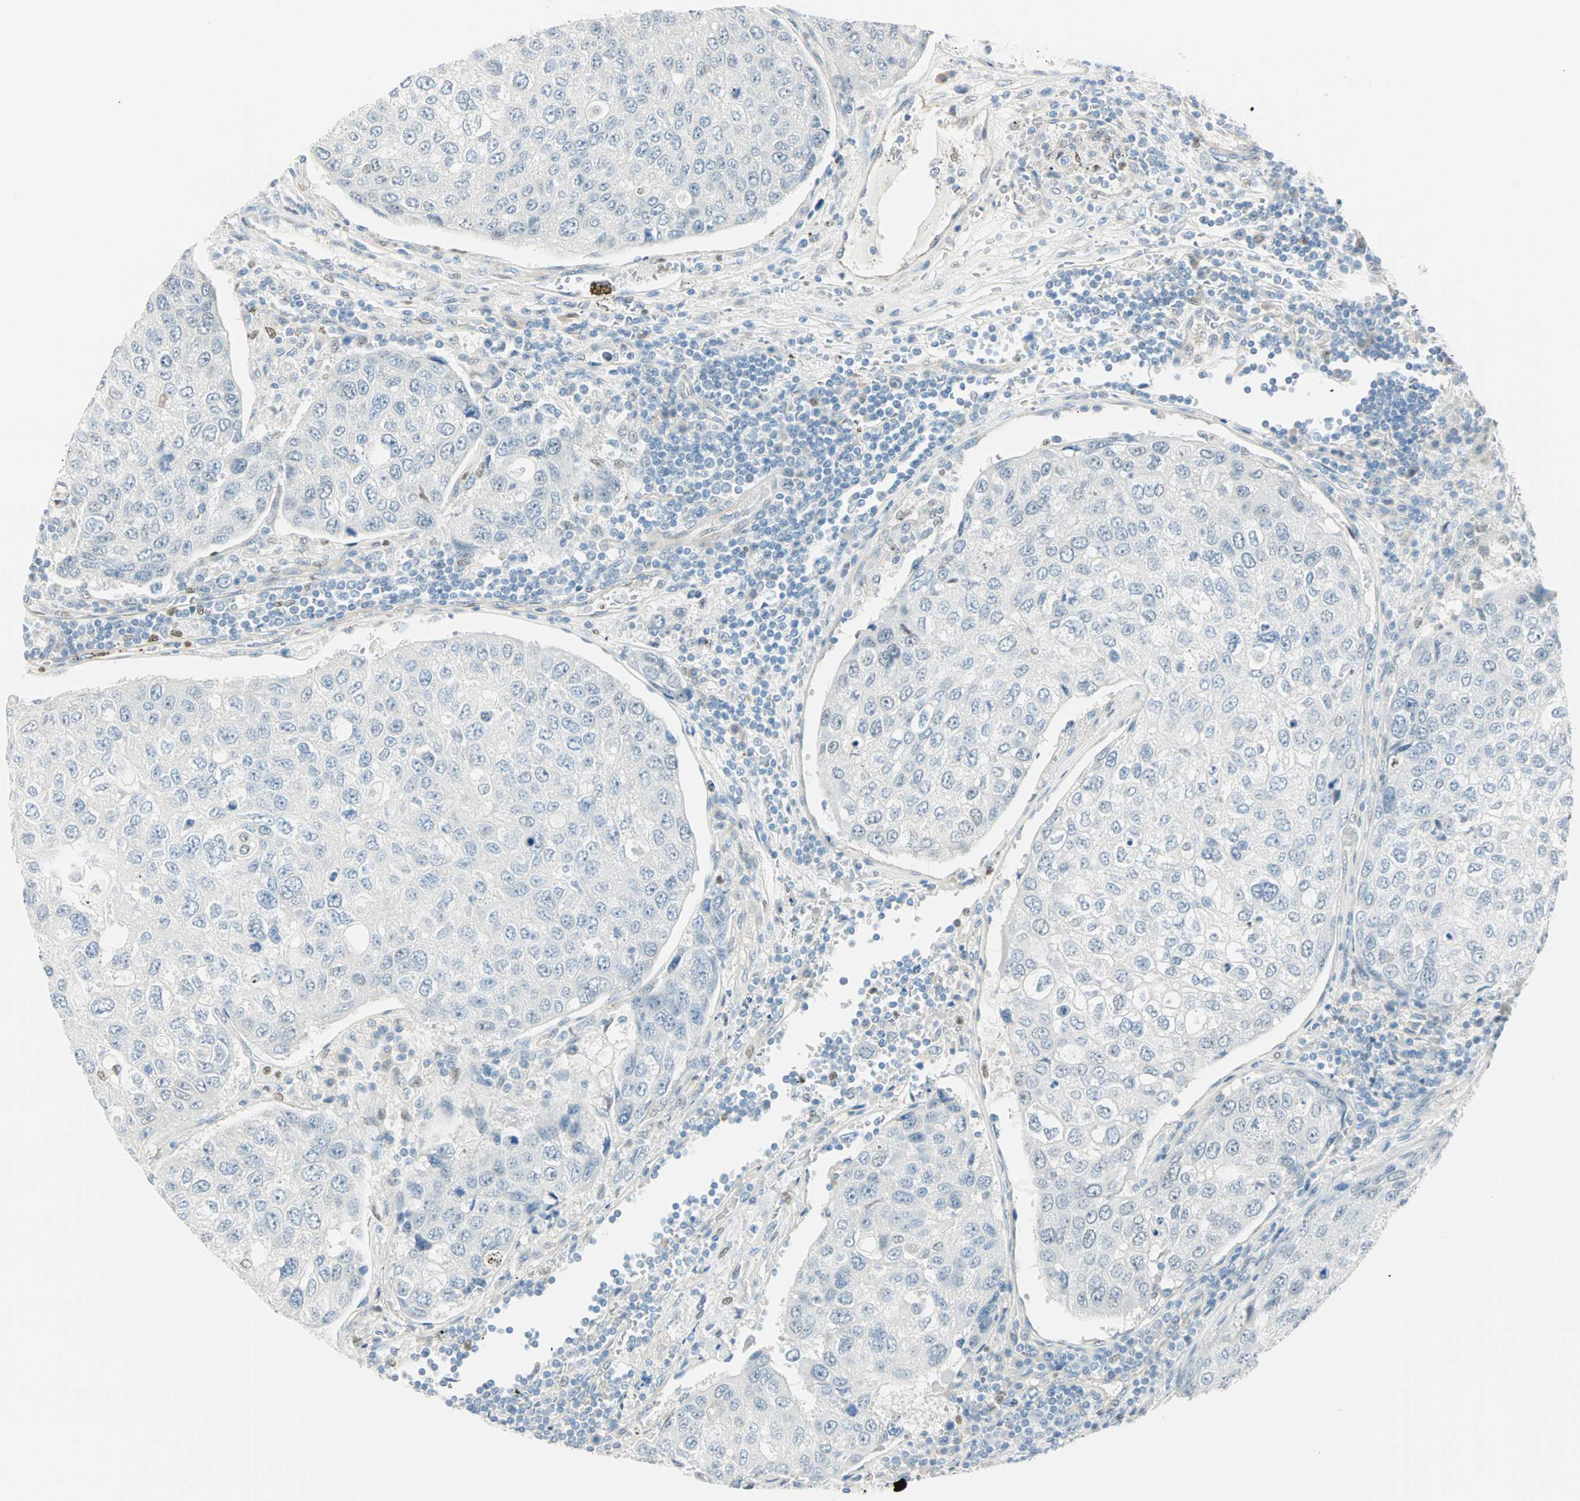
{"staining": {"intensity": "negative", "quantity": "none", "location": "none"}, "tissue": "urothelial cancer", "cell_type": "Tumor cells", "image_type": "cancer", "snomed": [{"axis": "morphology", "description": "Urothelial carcinoma, High grade"}, {"axis": "topography", "description": "Lymph node"}, {"axis": "topography", "description": "Urinary bladder"}], "caption": "Immunohistochemistry of urothelial cancer reveals no positivity in tumor cells. The staining was performed using DAB to visualize the protein expression in brown, while the nuclei were stained in blue with hematoxylin (Magnification: 20x).", "gene": "MLLT10", "patient": {"sex": "male", "age": 51}}